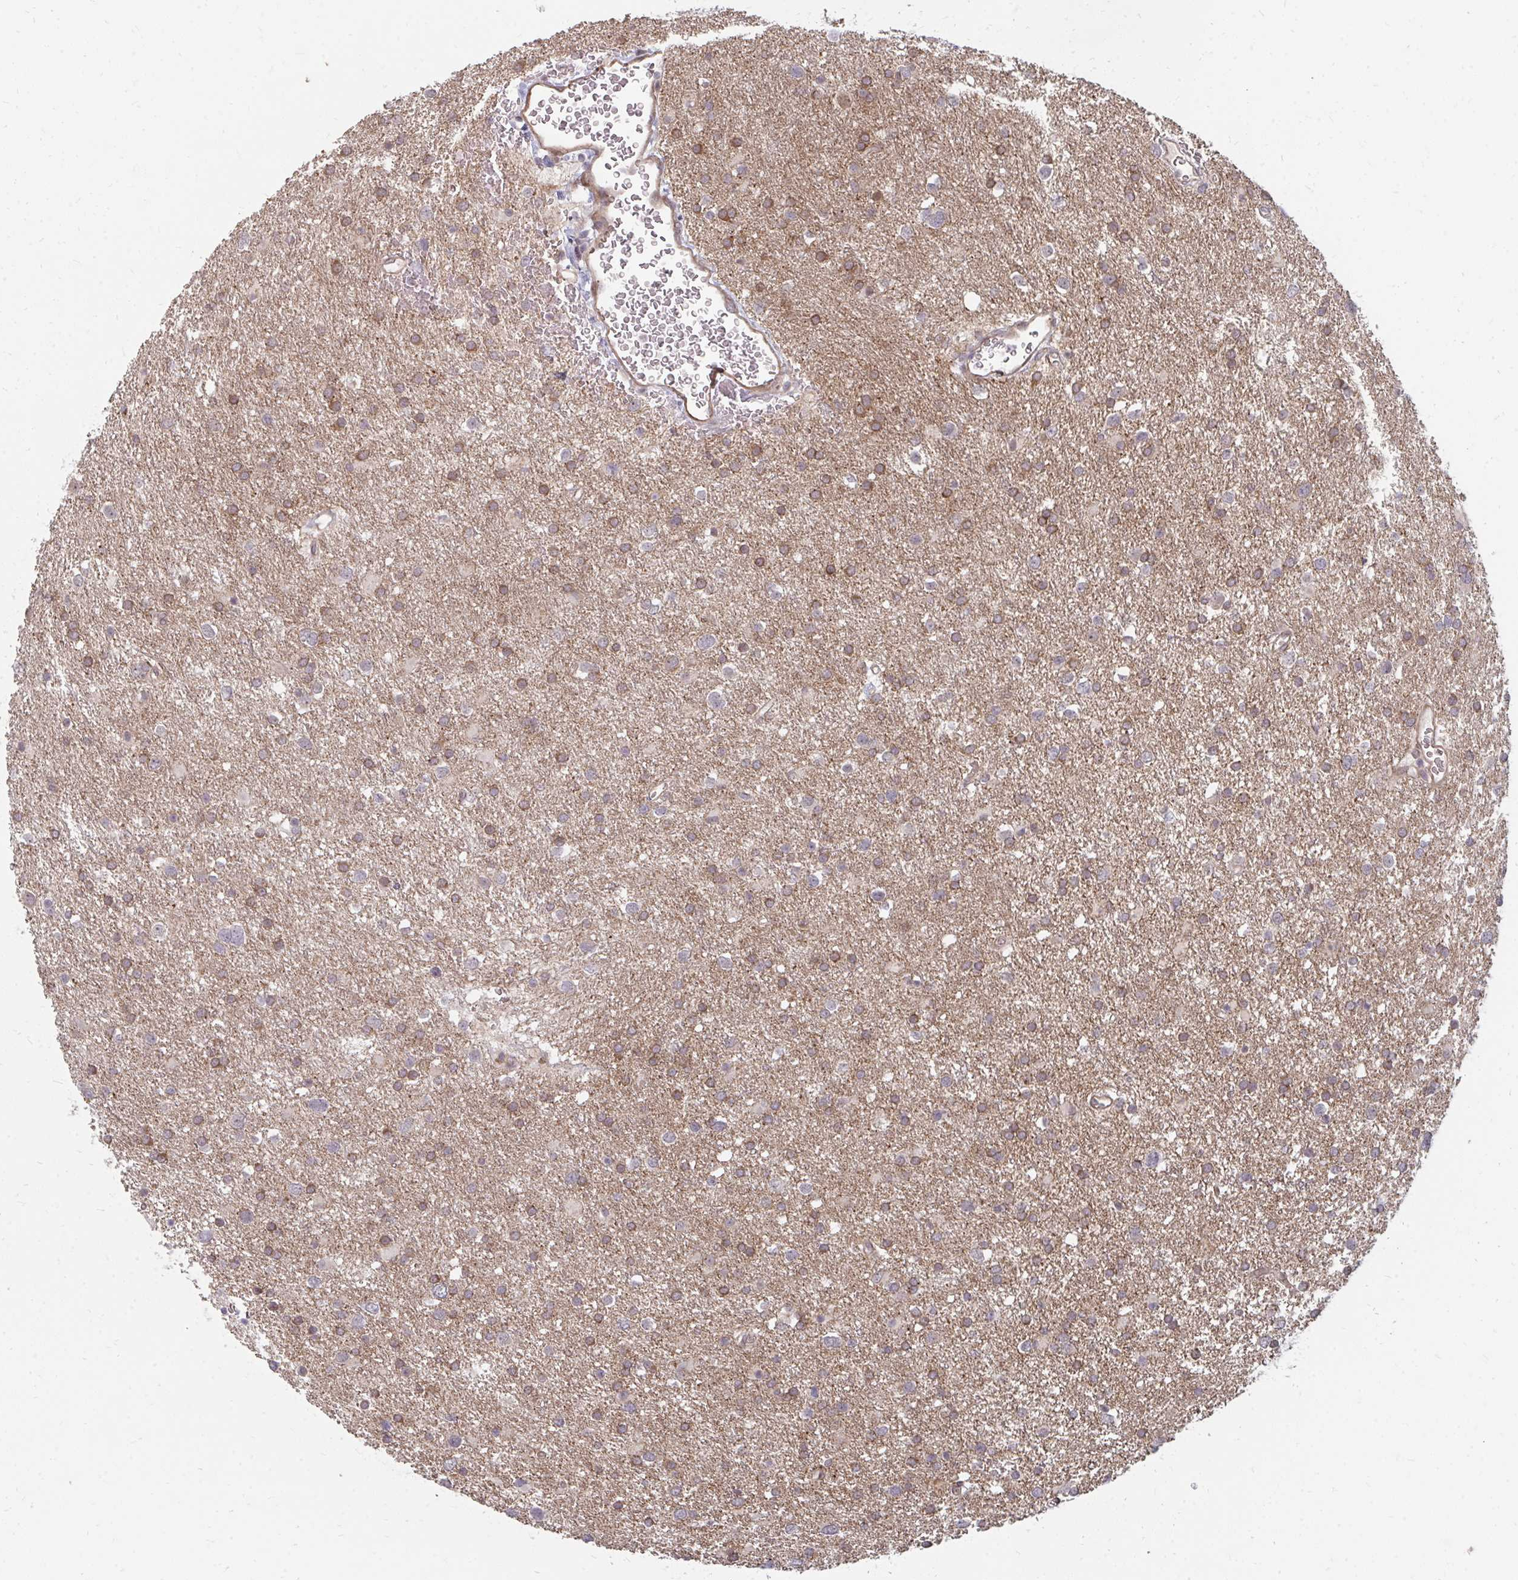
{"staining": {"intensity": "moderate", "quantity": "25%-75%", "location": "cytoplasmic/membranous"}, "tissue": "glioma", "cell_type": "Tumor cells", "image_type": "cancer", "snomed": [{"axis": "morphology", "description": "Glioma, malignant, Low grade"}, {"axis": "topography", "description": "Brain"}], "caption": "An immunohistochemistry (IHC) micrograph of neoplastic tissue is shown. Protein staining in brown labels moderate cytoplasmic/membranous positivity in malignant glioma (low-grade) within tumor cells.", "gene": "ZNF285", "patient": {"sex": "female", "age": 32}}